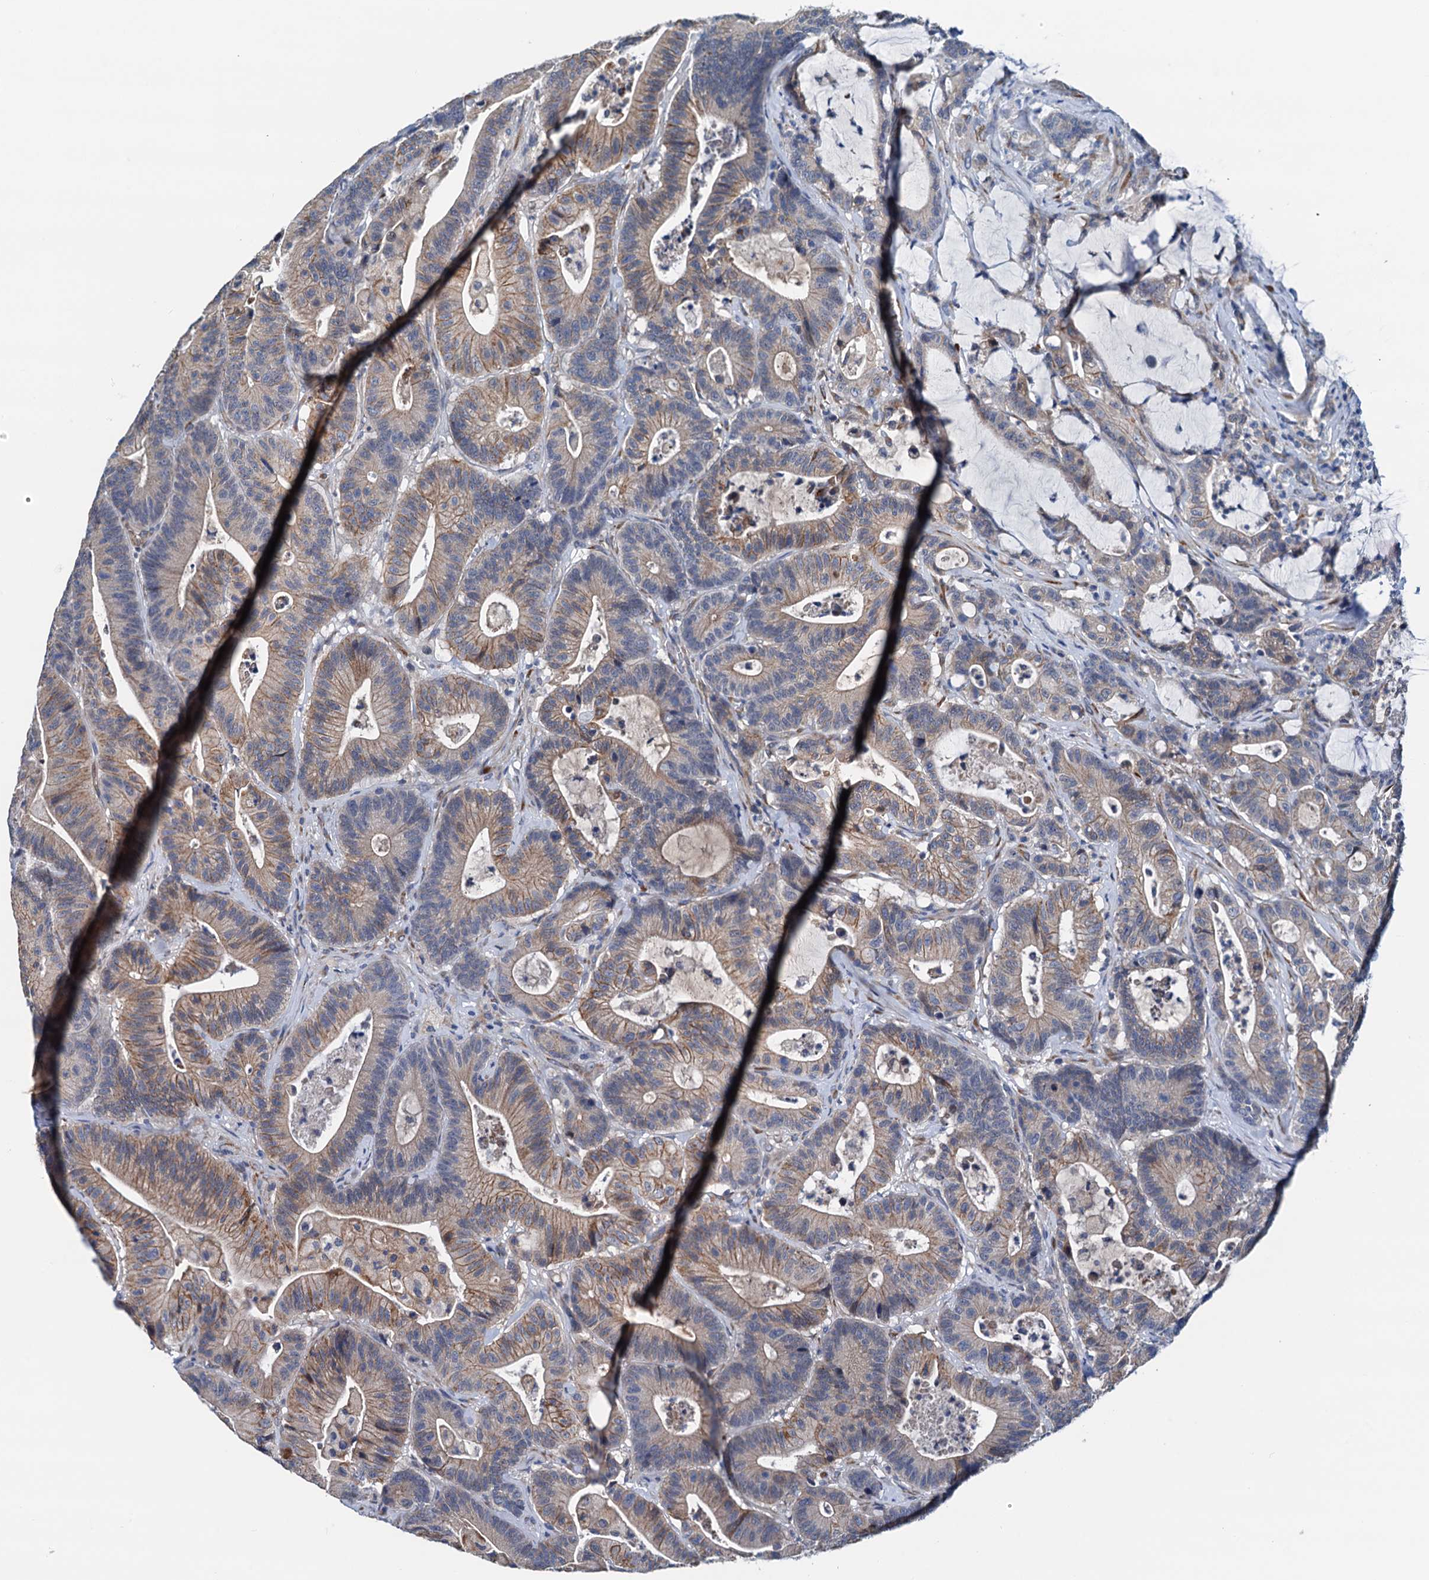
{"staining": {"intensity": "weak", "quantity": "25%-75%", "location": "cytoplasmic/membranous"}, "tissue": "colorectal cancer", "cell_type": "Tumor cells", "image_type": "cancer", "snomed": [{"axis": "morphology", "description": "Adenocarcinoma, NOS"}, {"axis": "topography", "description": "Colon"}], "caption": "Colorectal cancer stained with a protein marker displays weak staining in tumor cells.", "gene": "RASSF9", "patient": {"sex": "female", "age": 84}}